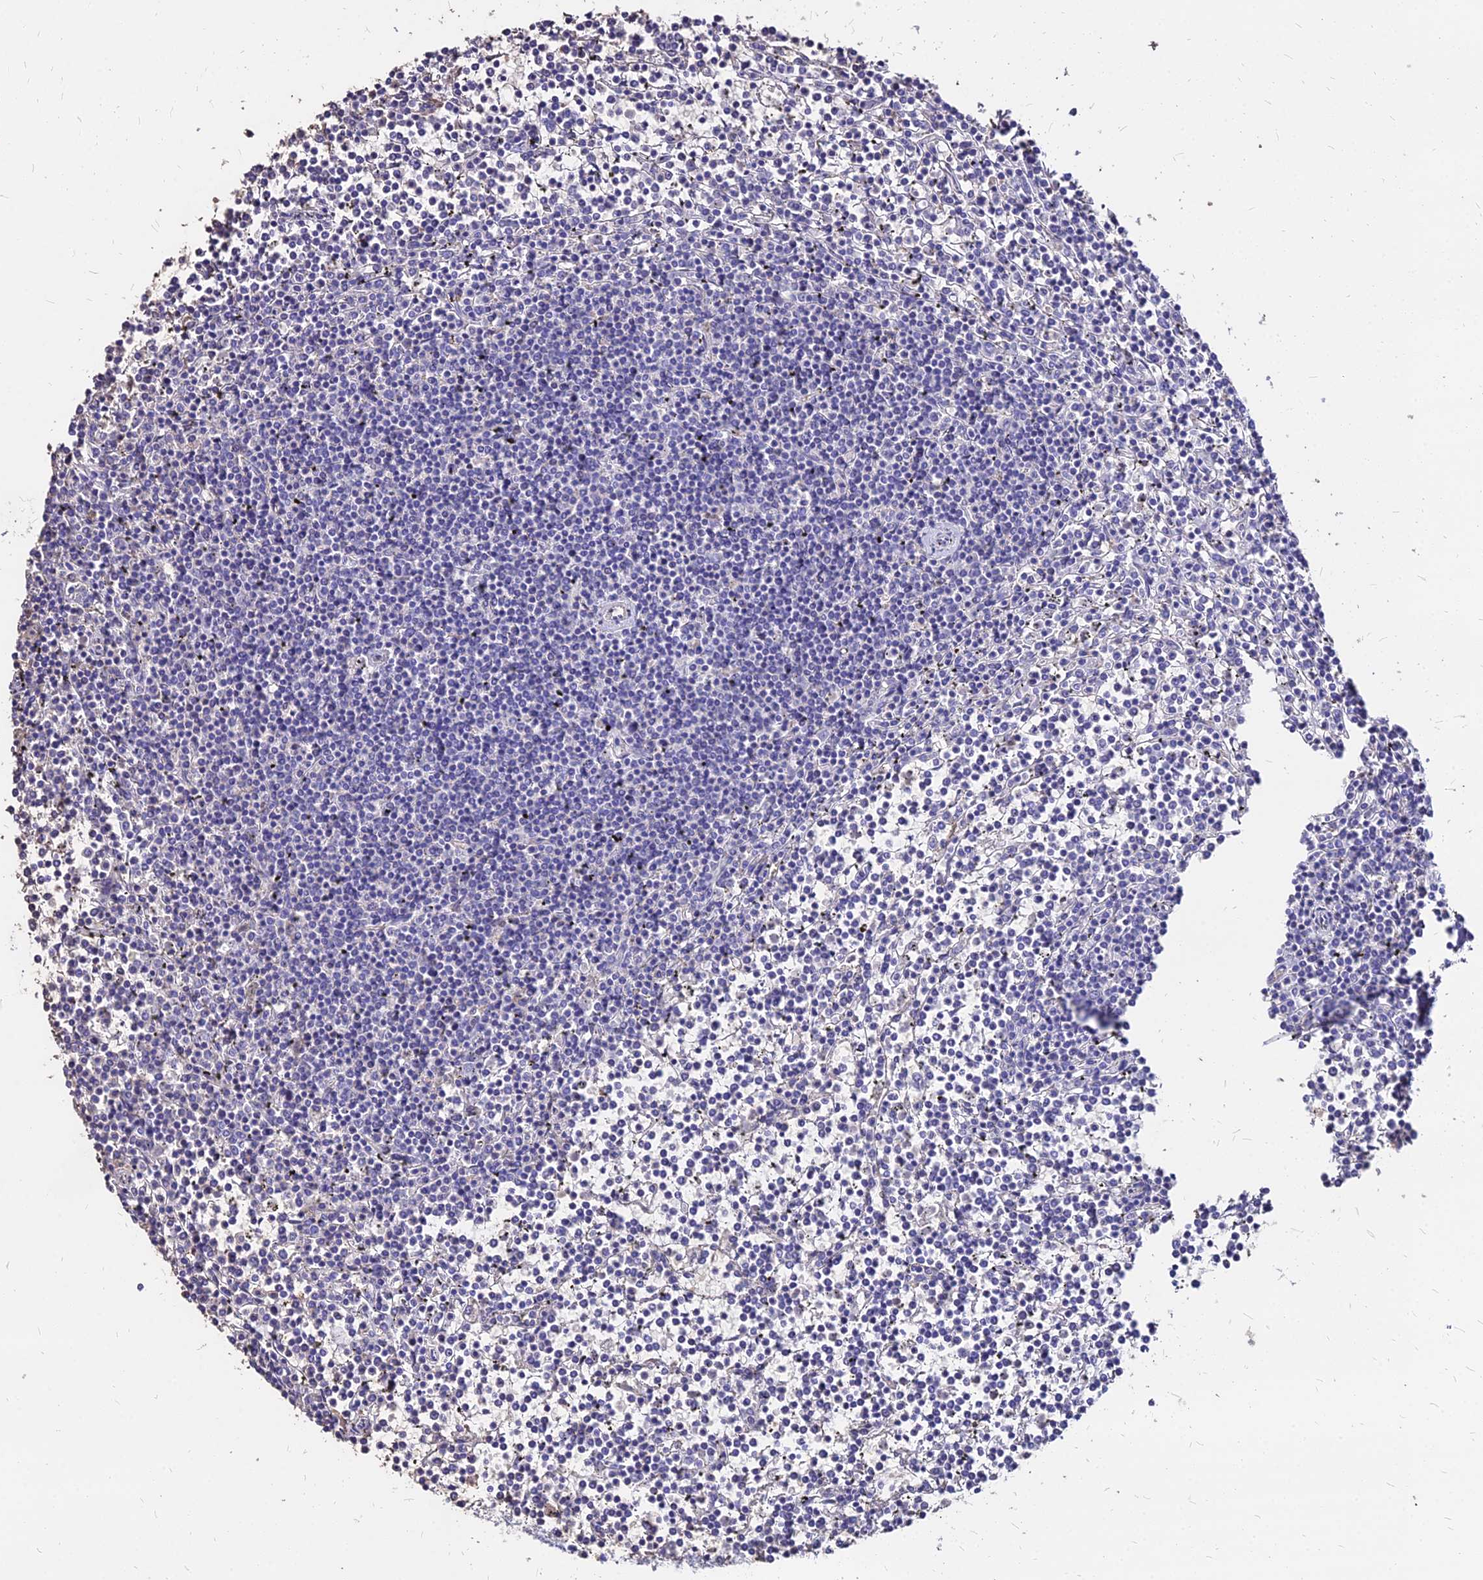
{"staining": {"intensity": "negative", "quantity": "none", "location": "none"}, "tissue": "lymphoma", "cell_type": "Tumor cells", "image_type": "cancer", "snomed": [{"axis": "morphology", "description": "Malignant lymphoma, non-Hodgkin's type, Low grade"}, {"axis": "topography", "description": "Spleen"}], "caption": "Tumor cells show no significant staining in malignant lymphoma, non-Hodgkin's type (low-grade).", "gene": "NME5", "patient": {"sex": "female", "age": 19}}